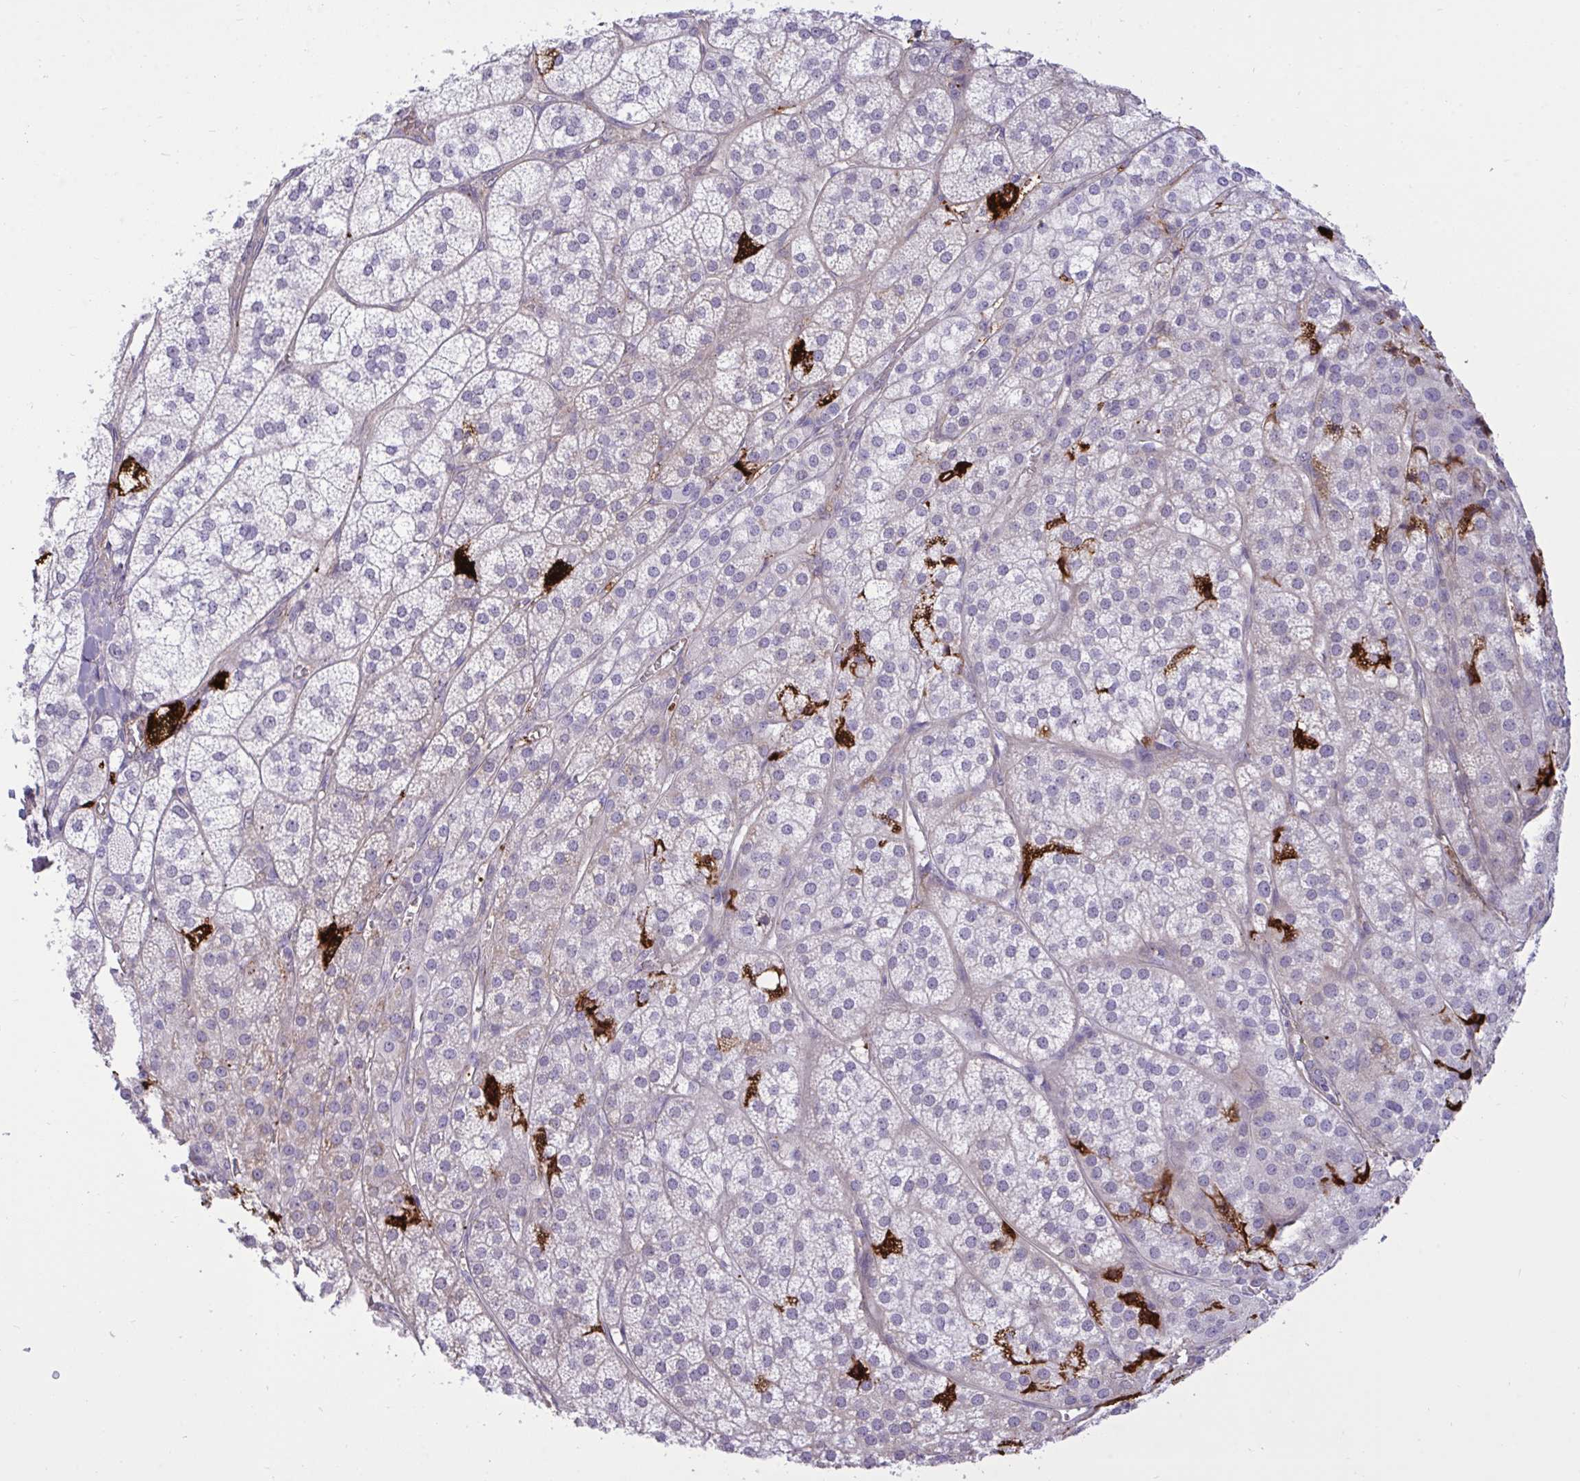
{"staining": {"intensity": "strong", "quantity": "<25%", "location": "cytoplasmic/membranous"}, "tissue": "adrenal gland", "cell_type": "Glandular cells", "image_type": "normal", "snomed": [{"axis": "morphology", "description": "Normal tissue, NOS"}, {"axis": "topography", "description": "Adrenal gland"}], "caption": "Immunohistochemistry (IHC) staining of unremarkable adrenal gland, which exhibits medium levels of strong cytoplasmic/membranous expression in about <25% of glandular cells indicating strong cytoplasmic/membranous protein positivity. The staining was performed using DAB (brown) for protein detection and nuclei were counterstained in hematoxylin (blue).", "gene": "F2", "patient": {"sex": "female", "age": 60}}